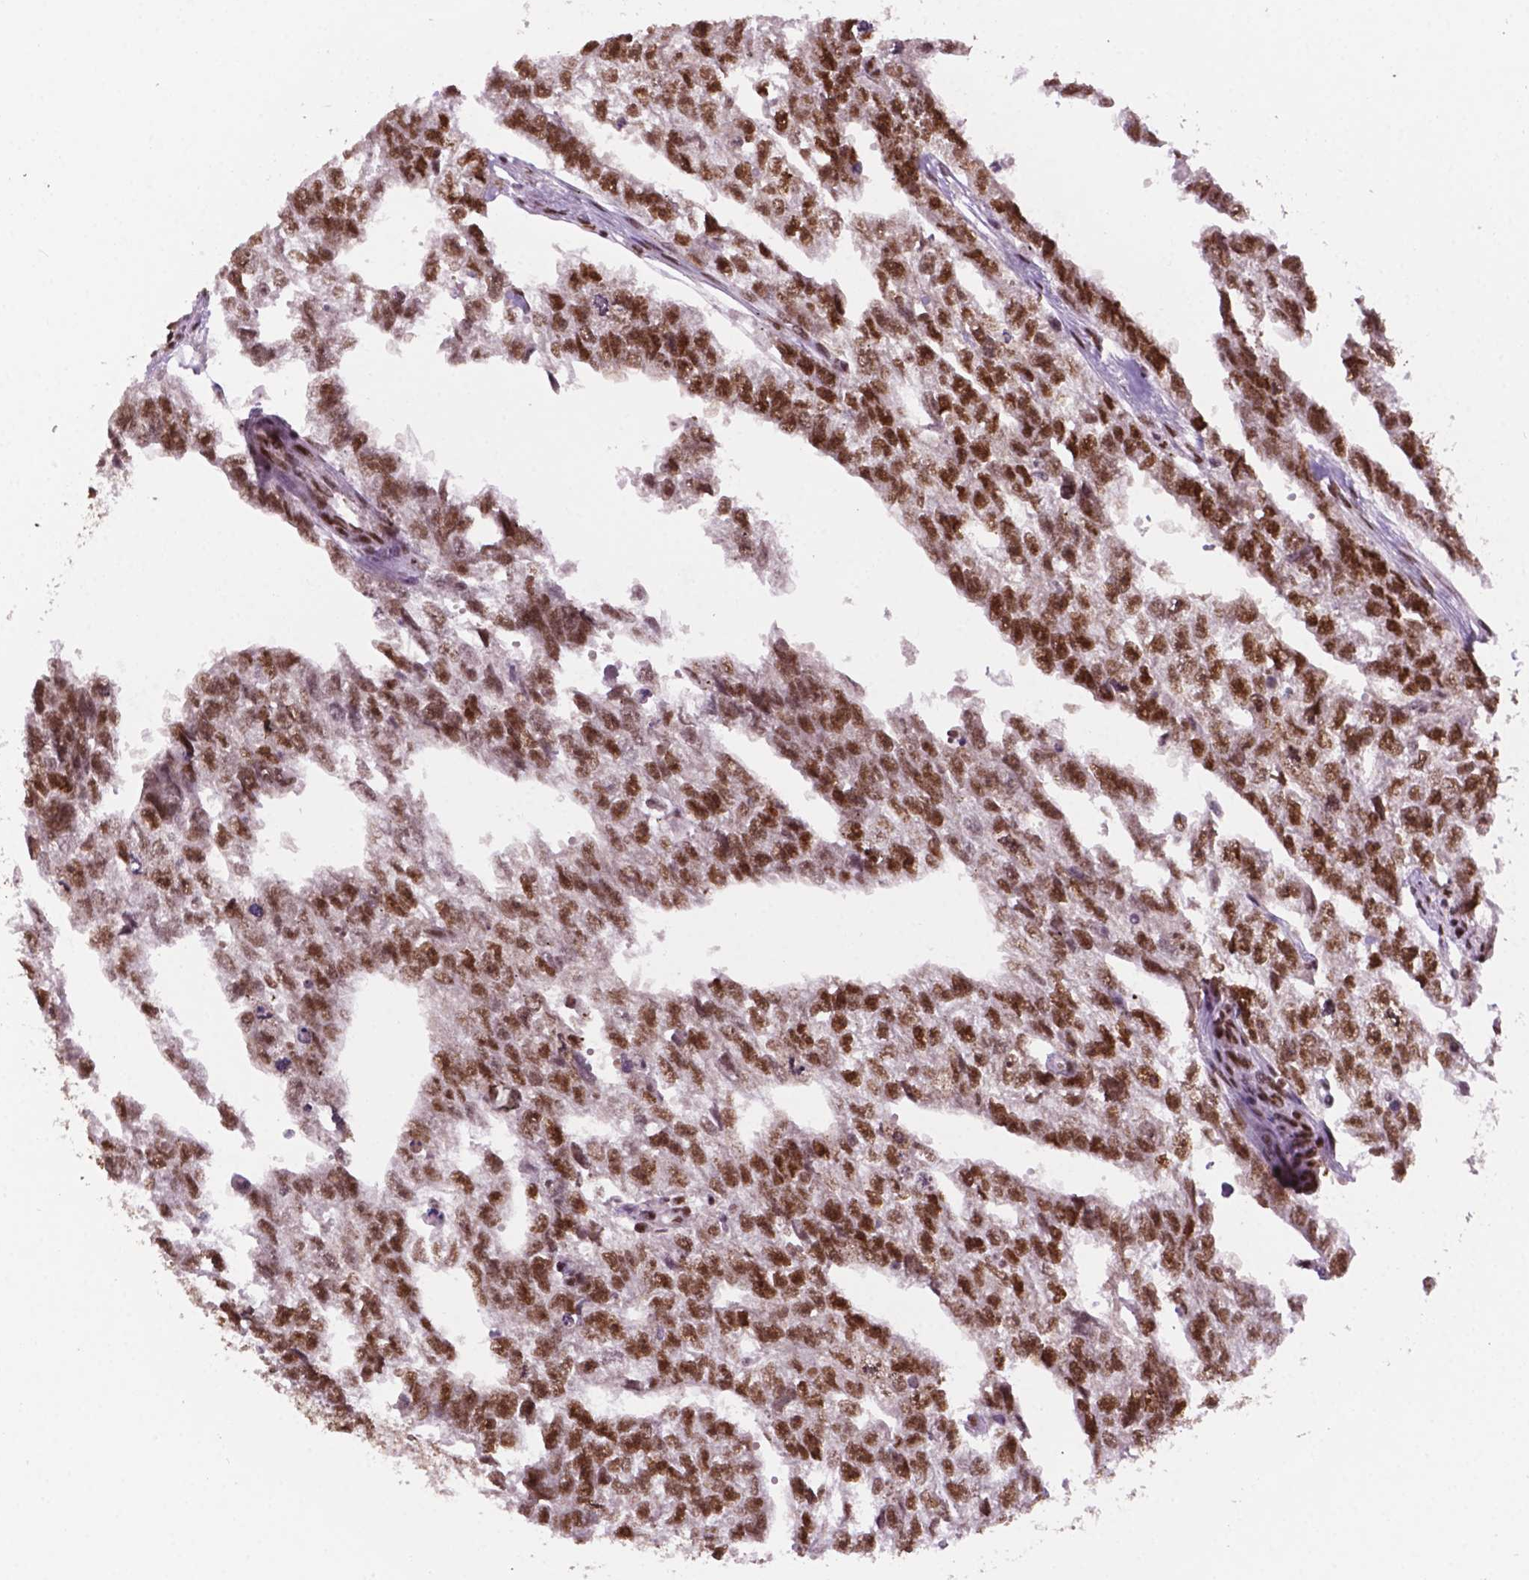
{"staining": {"intensity": "moderate", "quantity": "25%-75%", "location": "nuclear"}, "tissue": "testis cancer", "cell_type": "Tumor cells", "image_type": "cancer", "snomed": [{"axis": "morphology", "description": "Carcinoma, Embryonal, NOS"}, {"axis": "morphology", "description": "Teratoma, malignant, NOS"}, {"axis": "topography", "description": "Testis"}], "caption": "Malignant teratoma (testis) stained for a protein shows moderate nuclear positivity in tumor cells.", "gene": "MLH1", "patient": {"sex": "male", "age": 44}}